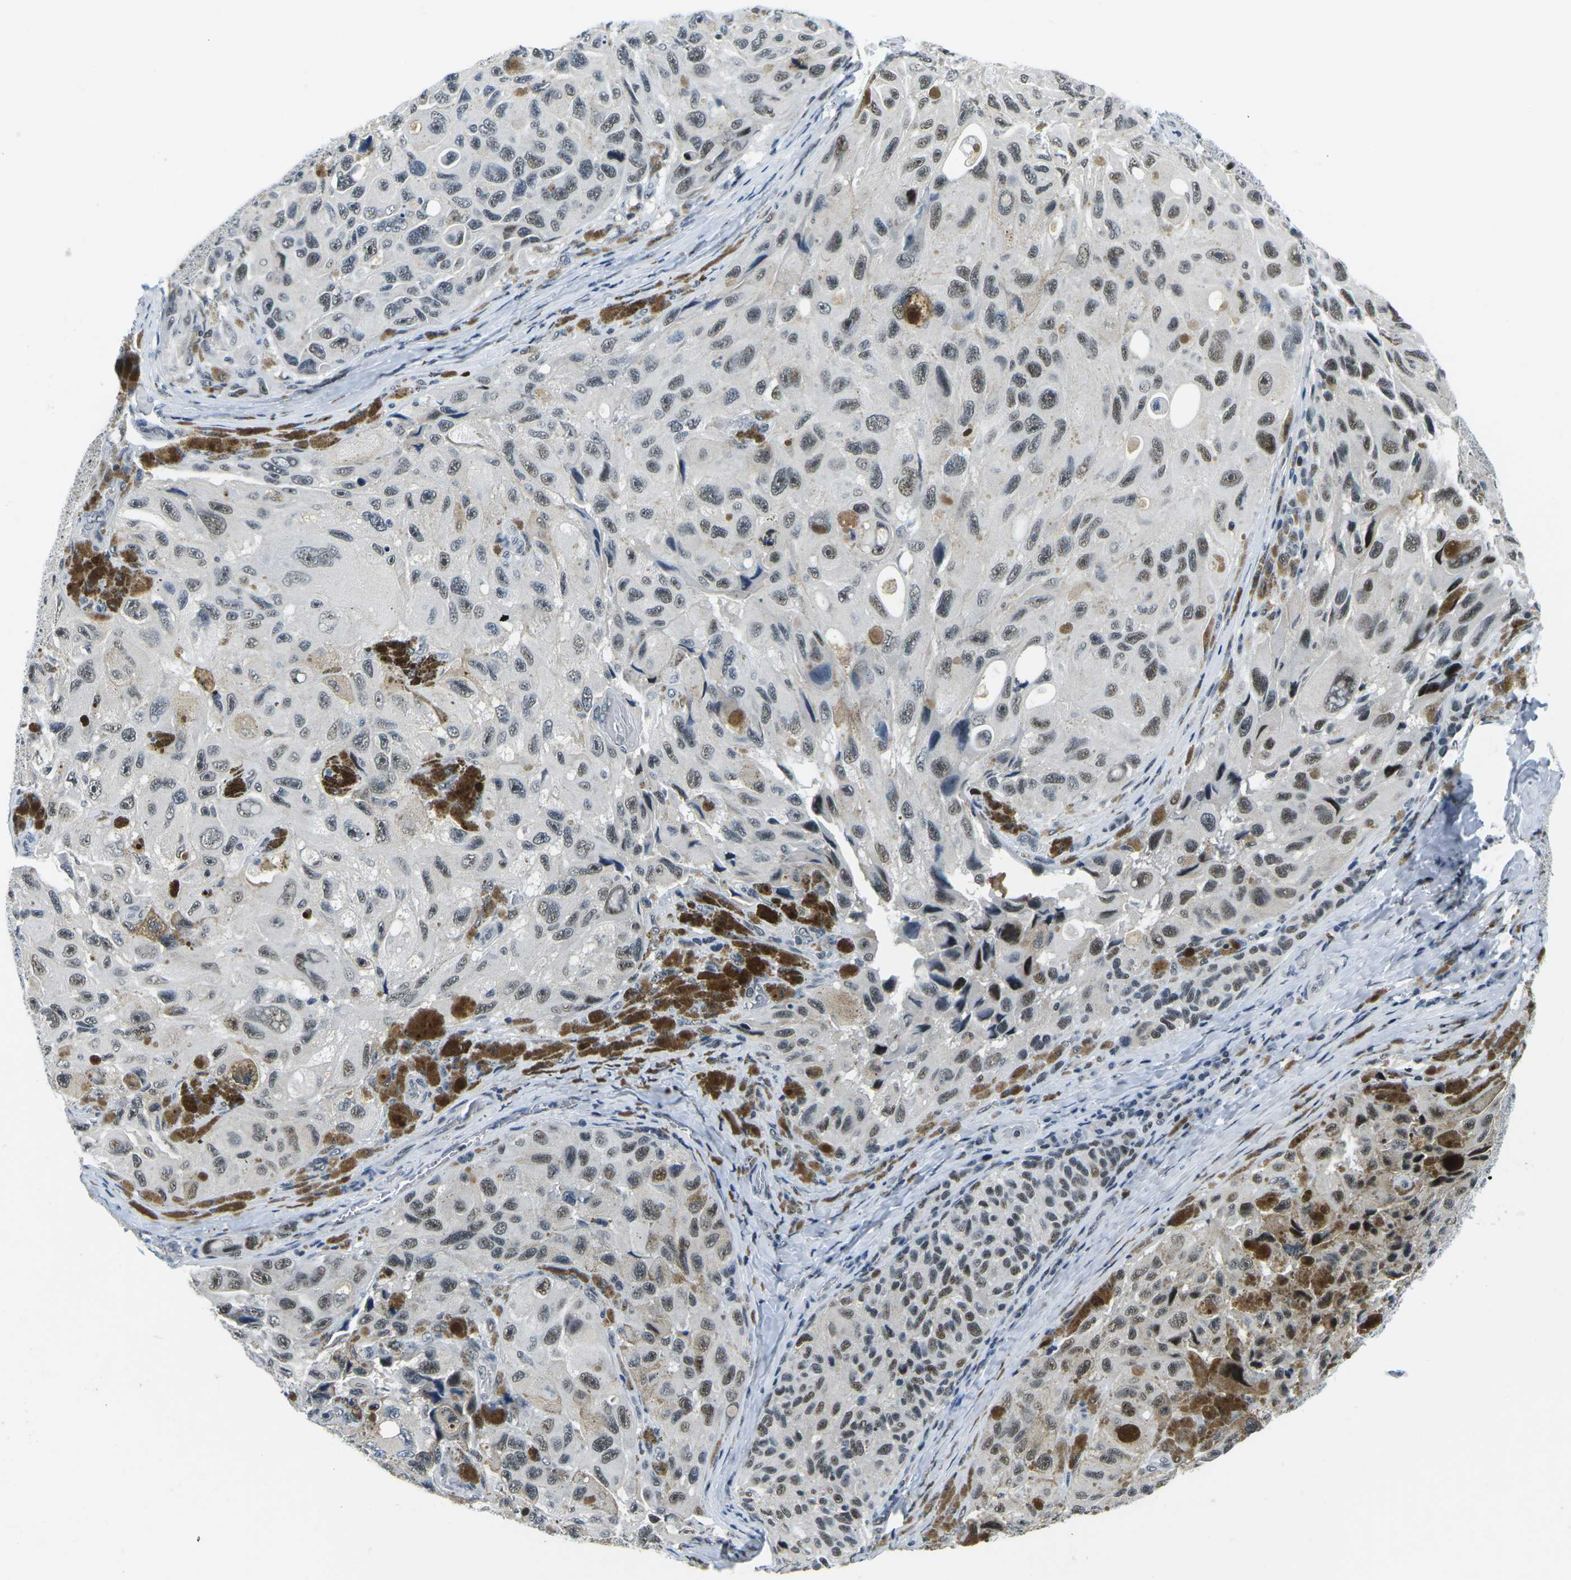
{"staining": {"intensity": "moderate", "quantity": ">75%", "location": "nuclear"}, "tissue": "melanoma", "cell_type": "Tumor cells", "image_type": "cancer", "snomed": [{"axis": "morphology", "description": "Malignant melanoma, NOS"}, {"axis": "topography", "description": "Skin"}], "caption": "This is an image of IHC staining of melanoma, which shows moderate positivity in the nuclear of tumor cells.", "gene": "PRPF8", "patient": {"sex": "female", "age": 73}}